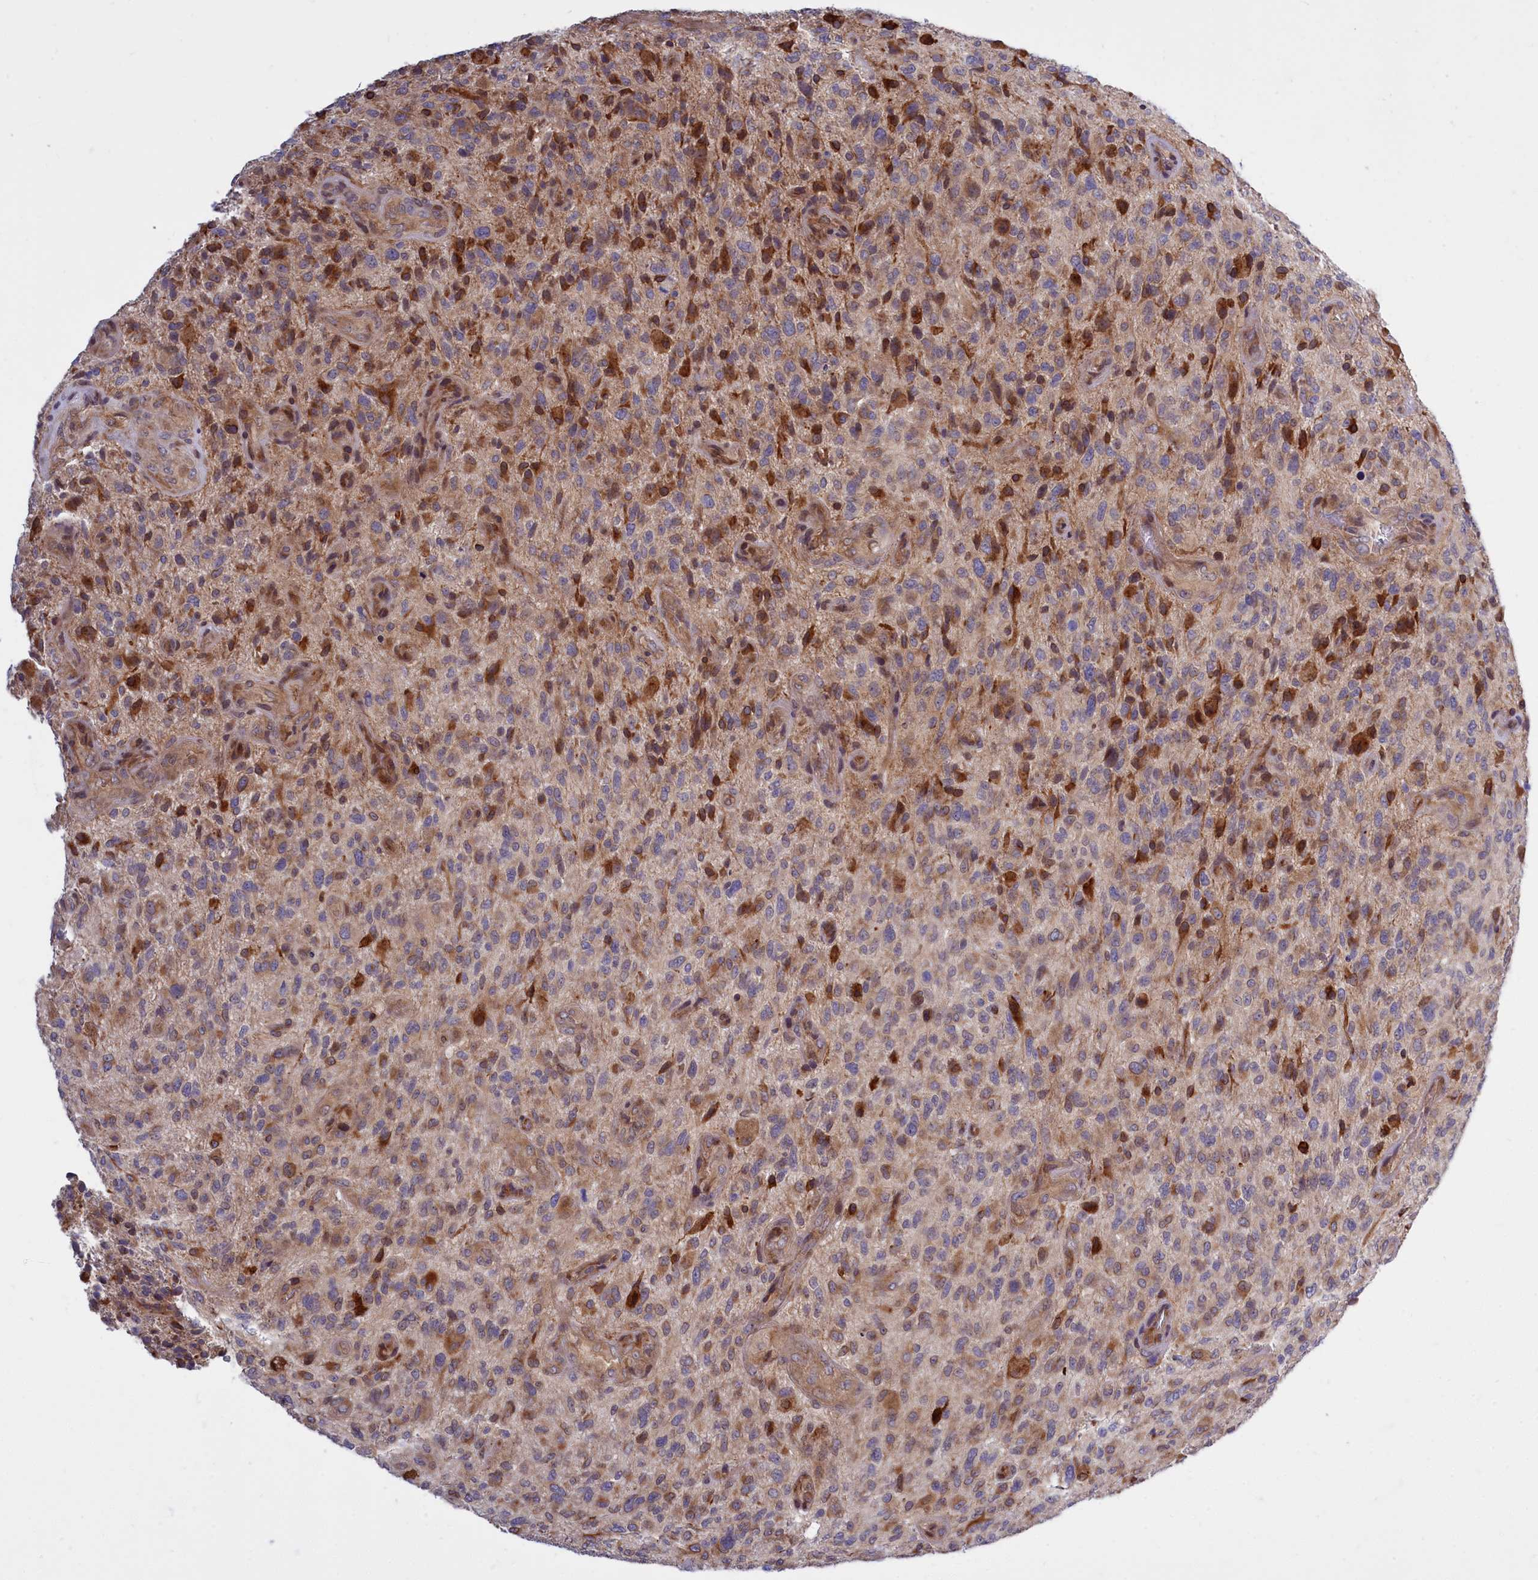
{"staining": {"intensity": "moderate", "quantity": "25%-75%", "location": "cytoplasmic/membranous"}, "tissue": "glioma", "cell_type": "Tumor cells", "image_type": "cancer", "snomed": [{"axis": "morphology", "description": "Glioma, malignant, High grade"}, {"axis": "topography", "description": "Brain"}], "caption": "Protein expression analysis of high-grade glioma (malignant) displays moderate cytoplasmic/membranous positivity in about 25%-75% of tumor cells.", "gene": "RAPGEF4", "patient": {"sex": "male", "age": 47}}